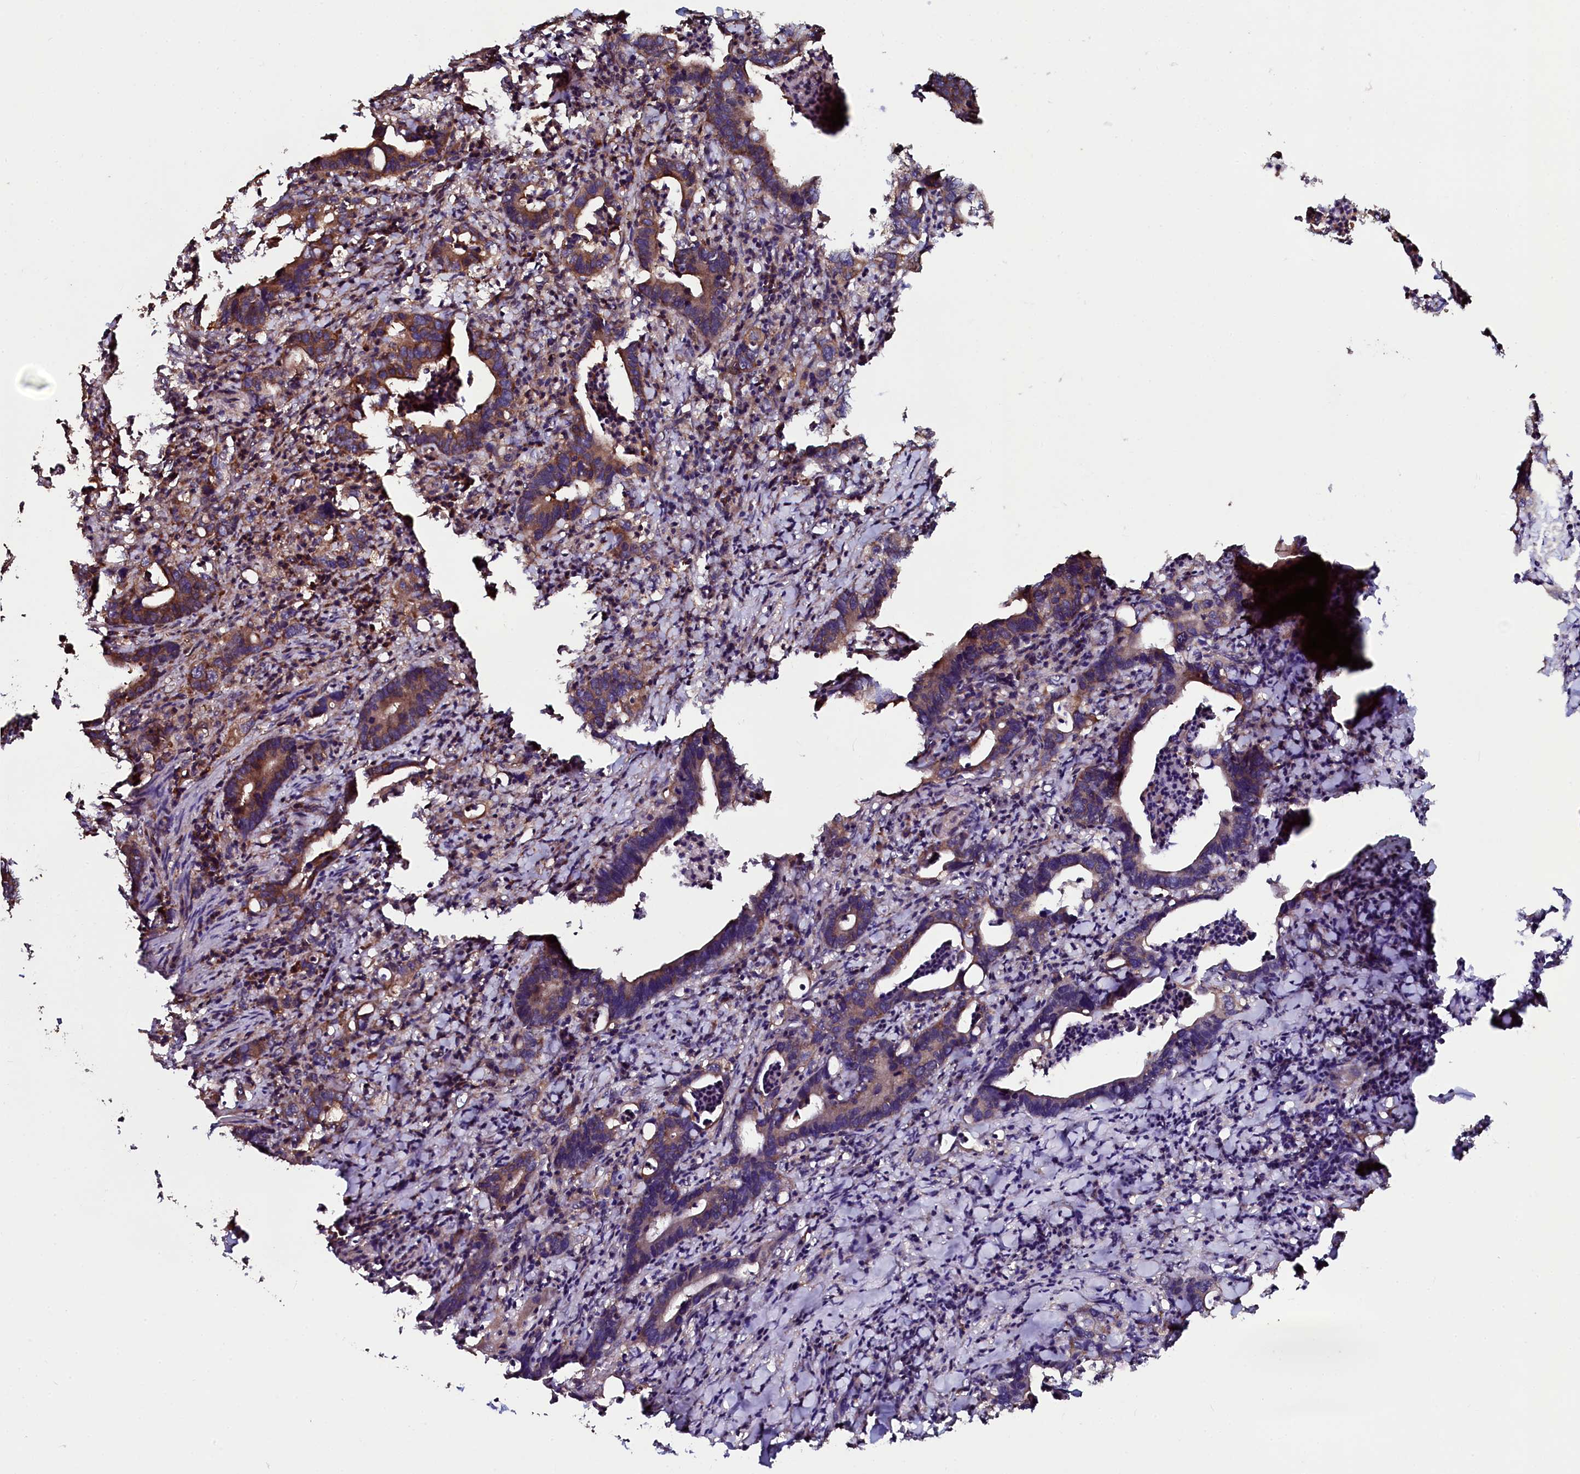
{"staining": {"intensity": "strong", "quantity": "25%-75%", "location": "cytoplasmic/membranous"}, "tissue": "colorectal cancer", "cell_type": "Tumor cells", "image_type": "cancer", "snomed": [{"axis": "morphology", "description": "Adenocarcinoma, NOS"}, {"axis": "topography", "description": "Colon"}], "caption": "Tumor cells exhibit strong cytoplasmic/membranous staining in about 25%-75% of cells in colorectal adenocarcinoma.", "gene": "USPL1", "patient": {"sex": "female", "age": 75}}